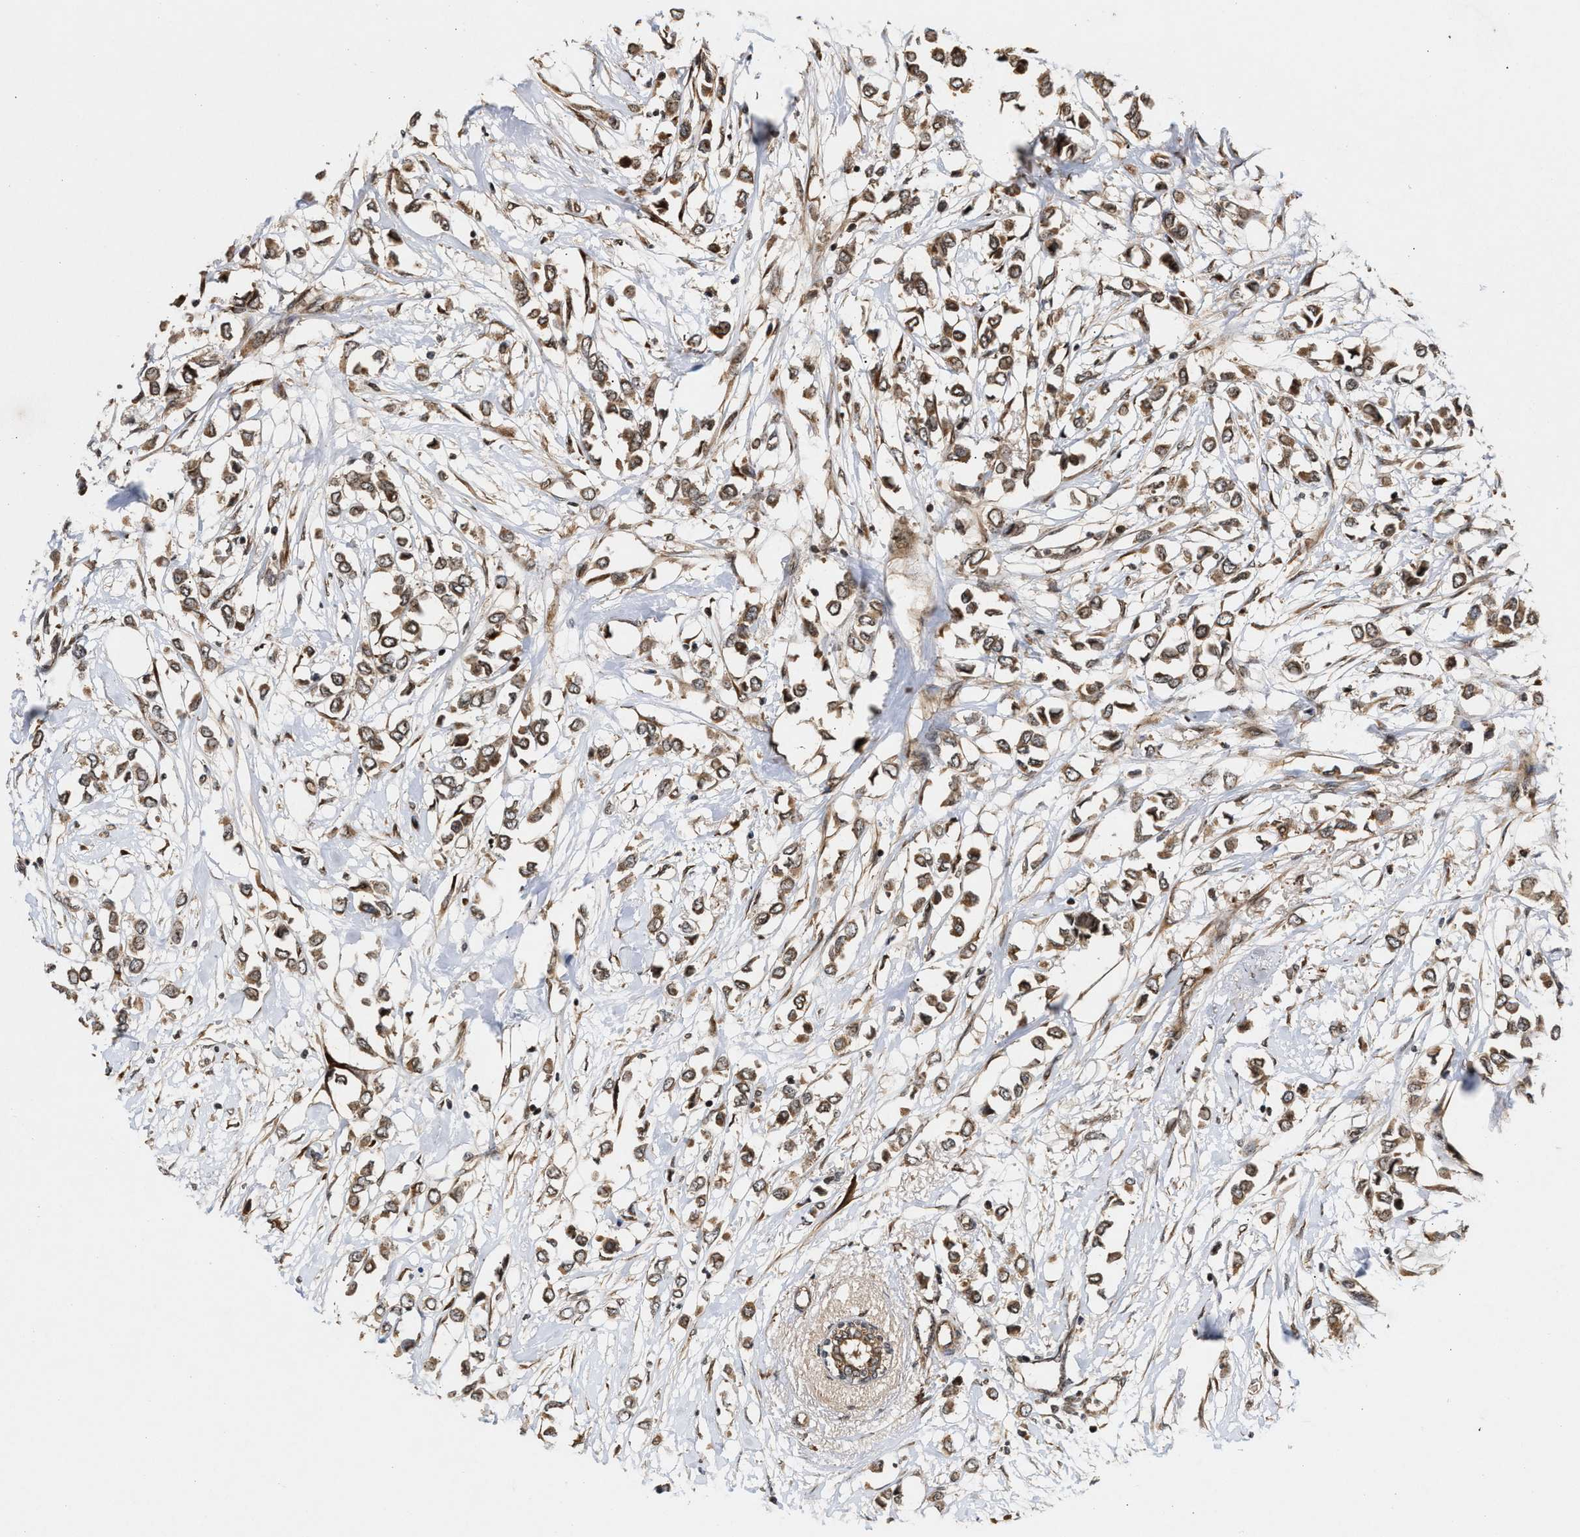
{"staining": {"intensity": "moderate", "quantity": ">75%", "location": "cytoplasmic/membranous"}, "tissue": "breast cancer", "cell_type": "Tumor cells", "image_type": "cancer", "snomed": [{"axis": "morphology", "description": "Lobular carcinoma"}, {"axis": "topography", "description": "Breast"}], "caption": "A medium amount of moderate cytoplasmic/membranous expression is seen in about >75% of tumor cells in breast lobular carcinoma tissue. Using DAB (brown) and hematoxylin (blue) stains, captured at high magnification using brightfield microscopy.", "gene": "CFLAR", "patient": {"sex": "female", "age": 51}}